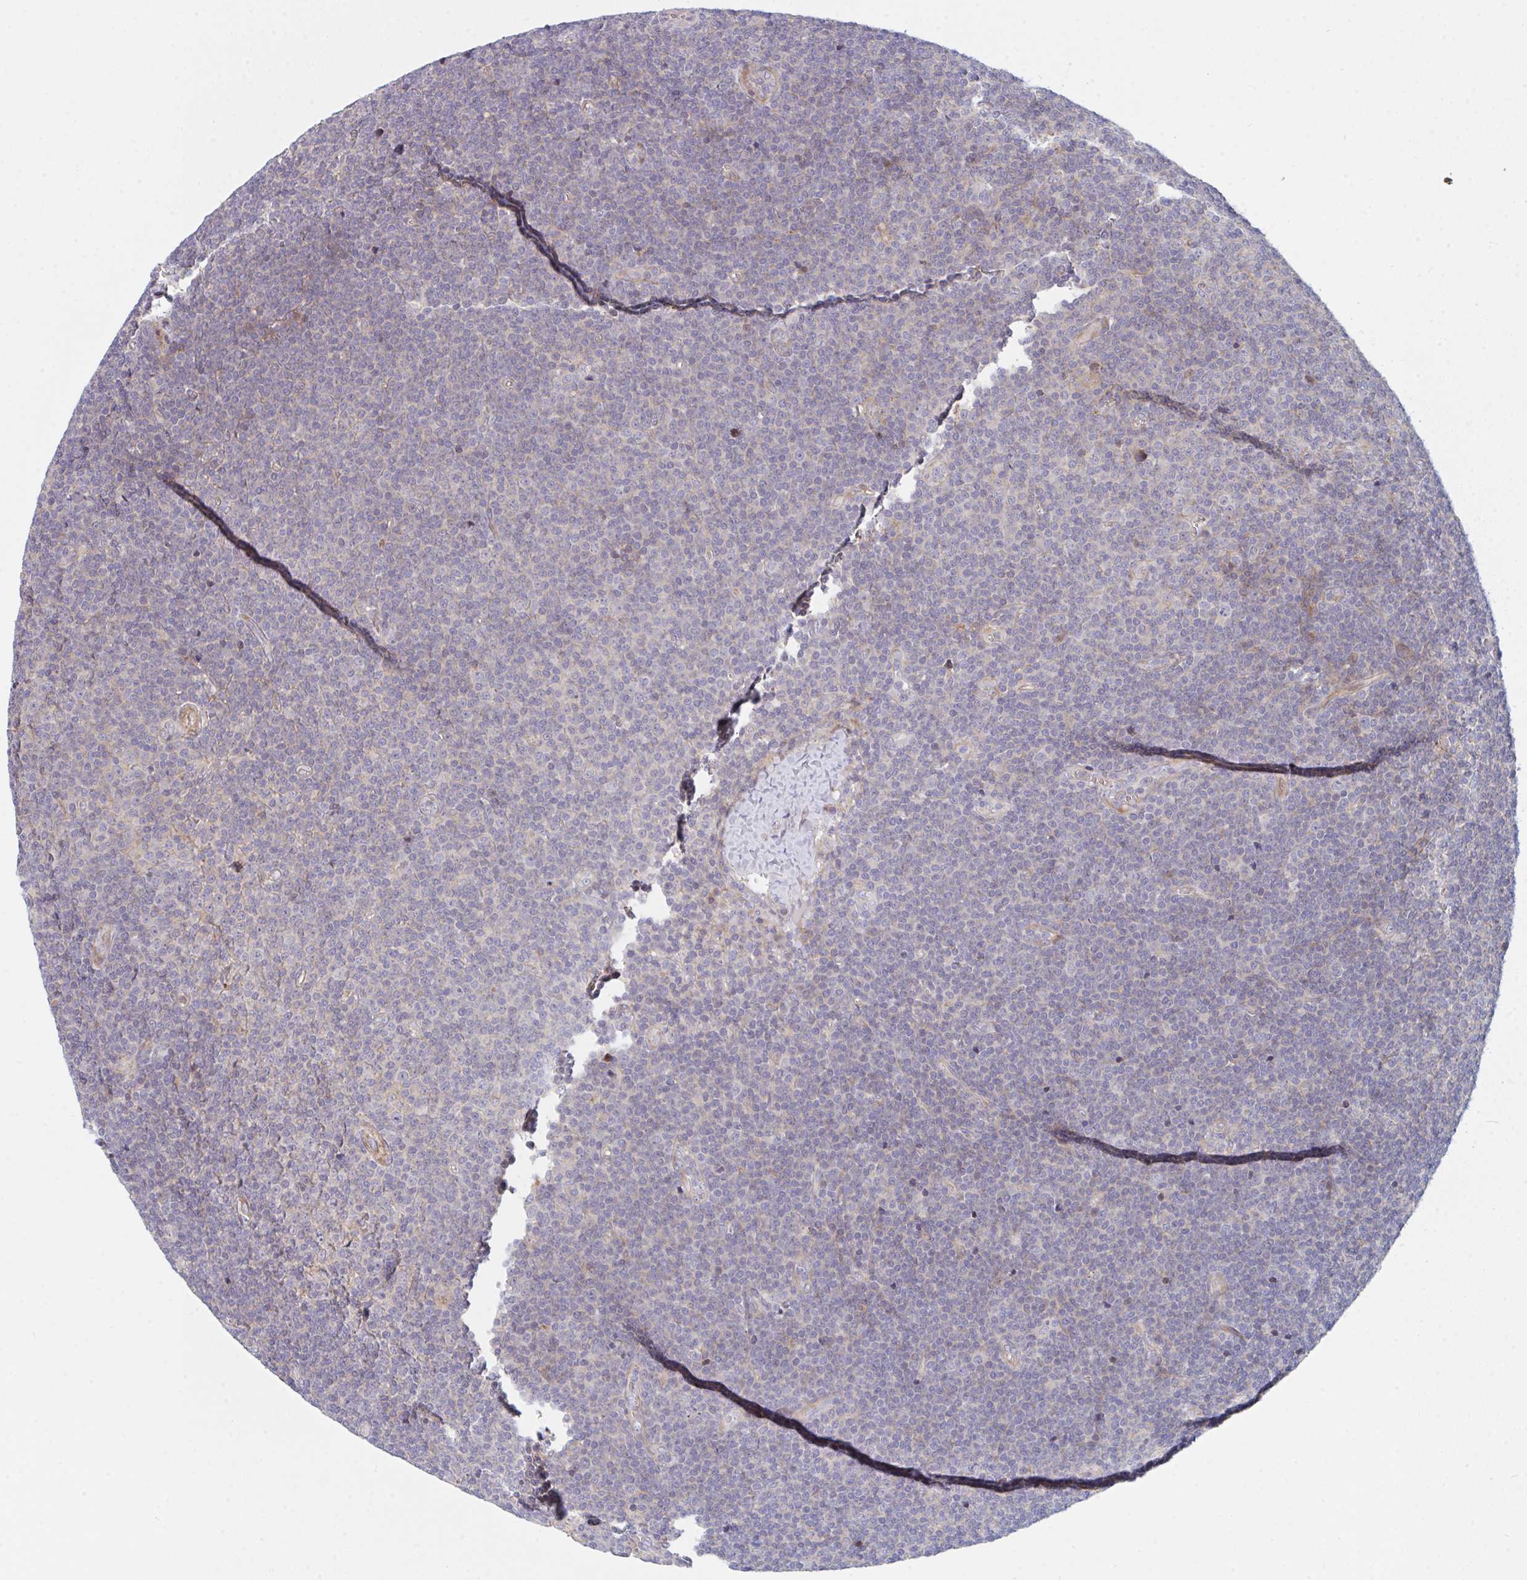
{"staining": {"intensity": "negative", "quantity": "none", "location": "none"}, "tissue": "lymphoma", "cell_type": "Tumor cells", "image_type": "cancer", "snomed": [{"axis": "morphology", "description": "Malignant lymphoma, non-Hodgkin's type, Low grade"}, {"axis": "topography", "description": "Lymph node"}], "caption": "DAB (3,3'-diaminobenzidine) immunohistochemical staining of human lymphoma demonstrates no significant positivity in tumor cells.", "gene": "TNFSF4", "patient": {"sex": "male", "age": 48}}